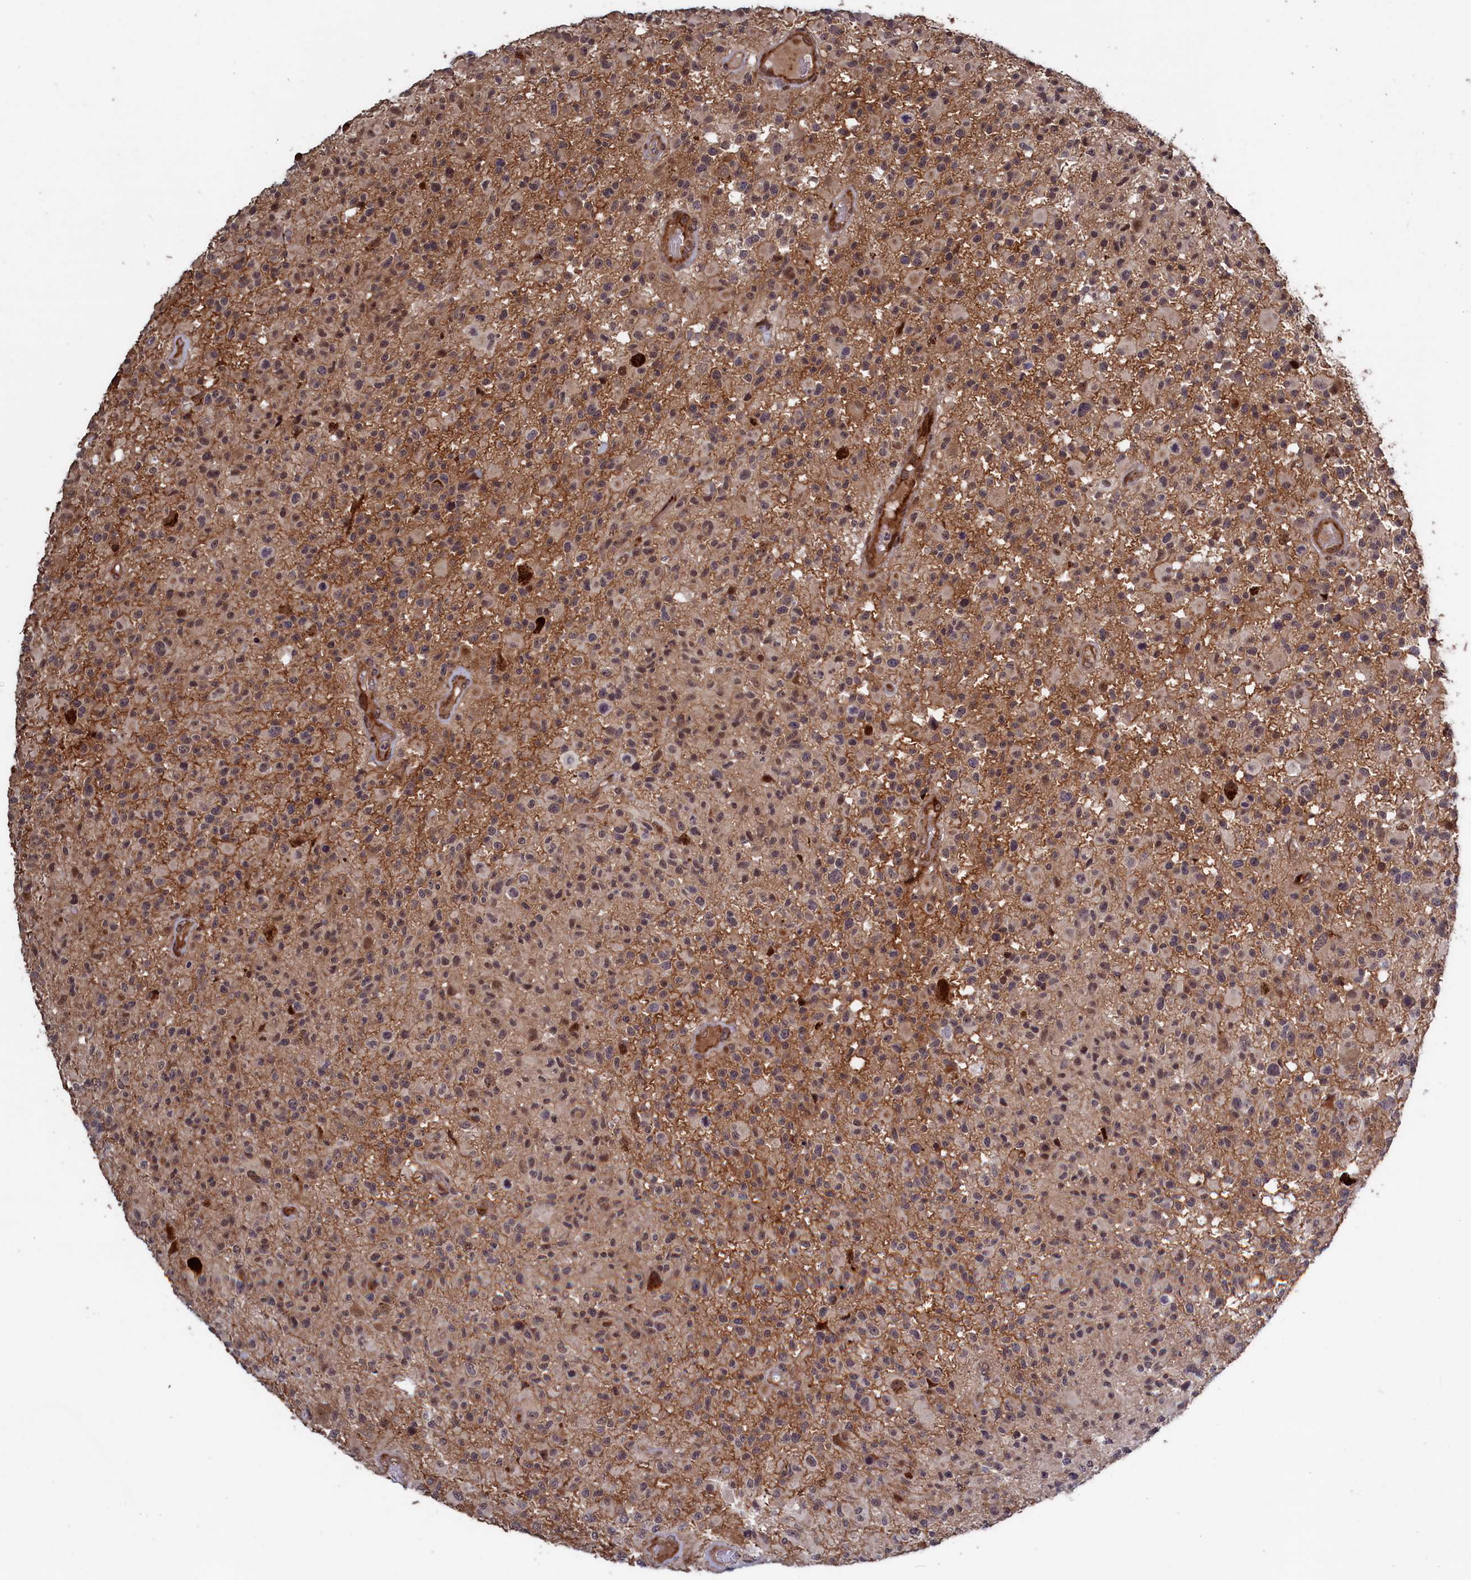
{"staining": {"intensity": "moderate", "quantity": "<25%", "location": "nuclear"}, "tissue": "glioma", "cell_type": "Tumor cells", "image_type": "cancer", "snomed": [{"axis": "morphology", "description": "Glioma, malignant, High grade"}, {"axis": "morphology", "description": "Glioblastoma, NOS"}, {"axis": "topography", "description": "Brain"}], "caption": "There is low levels of moderate nuclear positivity in tumor cells of glioblastoma, as demonstrated by immunohistochemical staining (brown color).", "gene": "LSG1", "patient": {"sex": "male", "age": 60}}